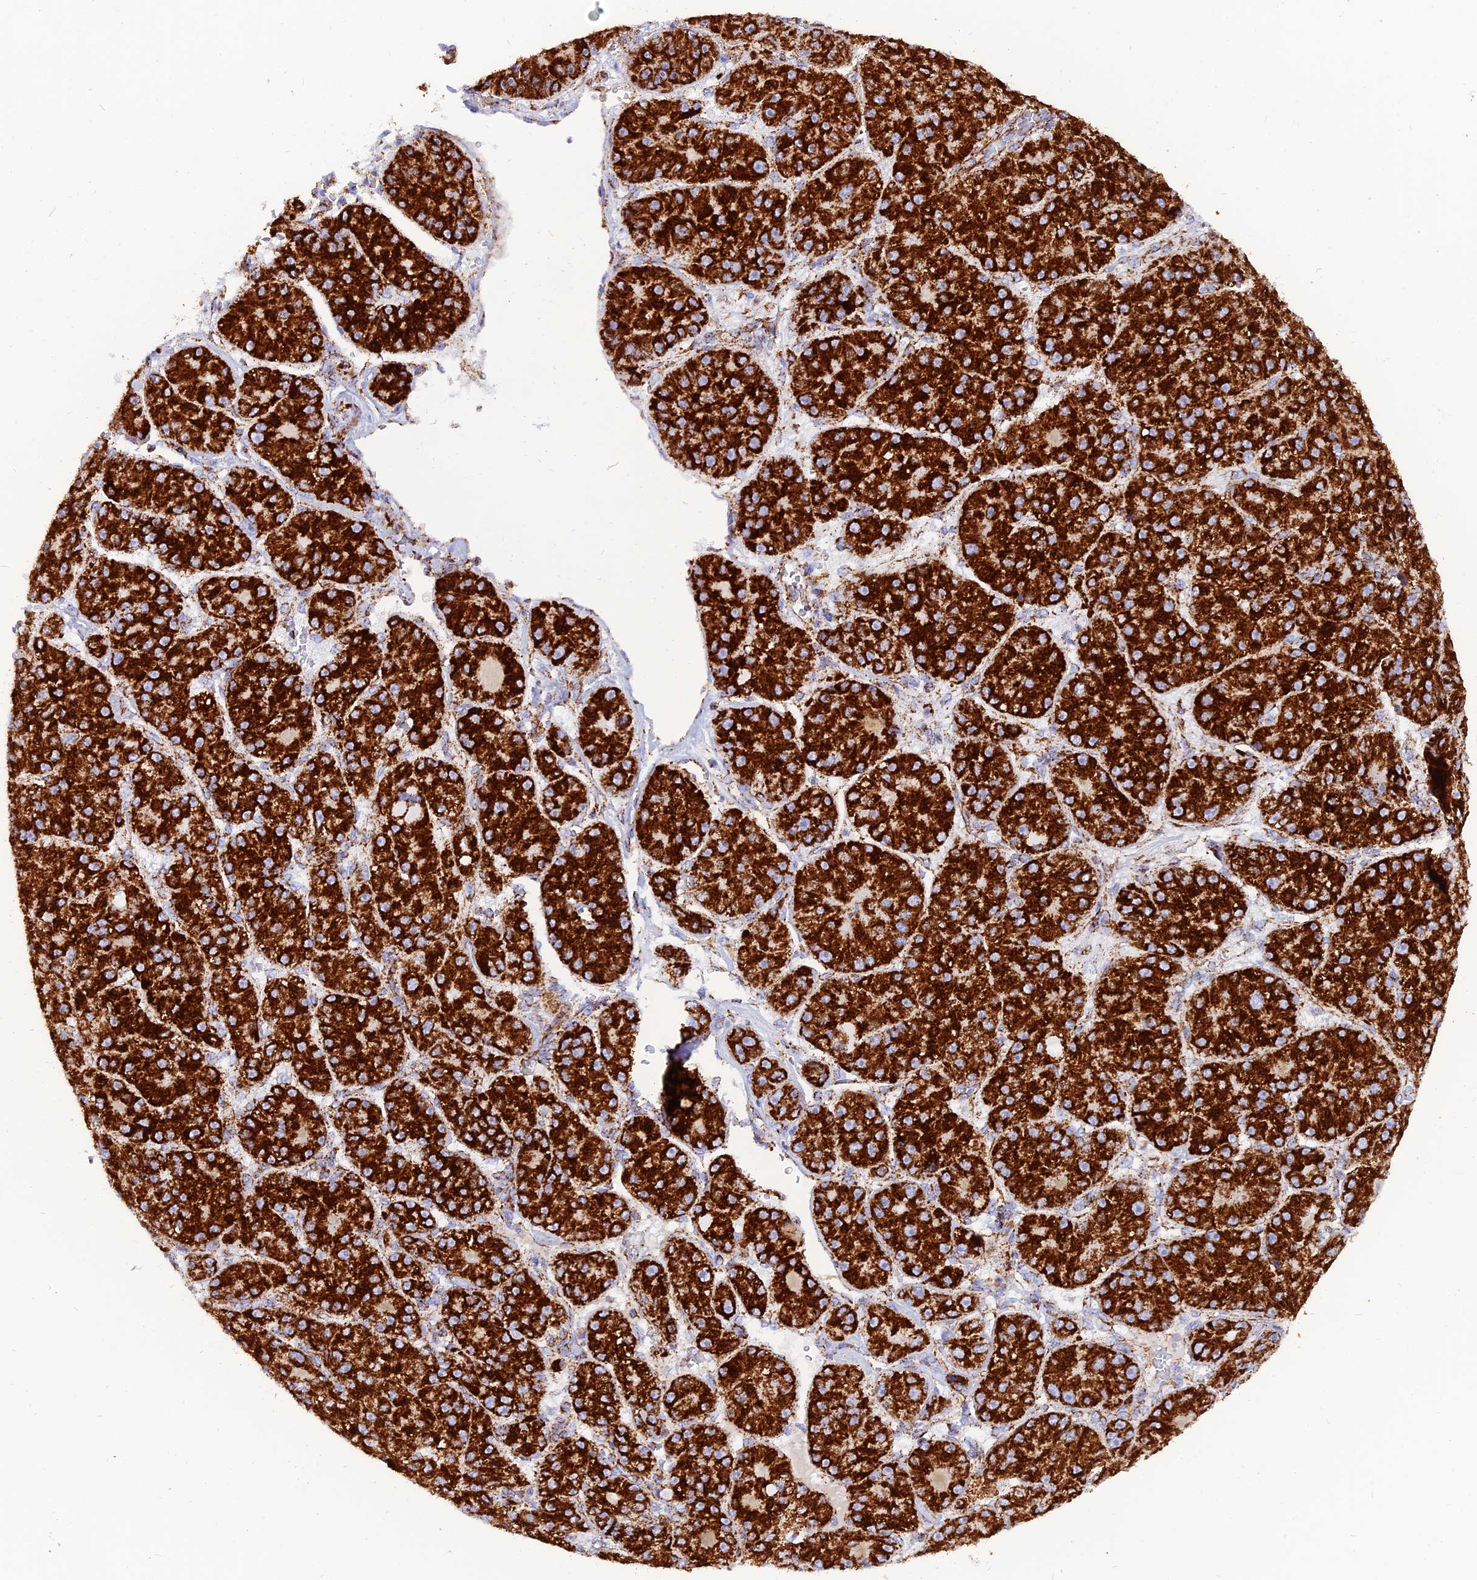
{"staining": {"intensity": "strong", "quantity": ">75%", "location": "cytoplasmic/membranous"}, "tissue": "liver cancer", "cell_type": "Tumor cells", "image_type": "cancer", "snomed": [{"axis": "morphology", "description": "Carcinoma, Hepatocellular, NOS"}, {"axis": "topography", "description": "Liver"}], "caption": "High-magnification brightfield microscopy of liver cancer stained with DAB (brown) and counterstained with hematoxylin (blue). tumor cells exhibit strong cytoplasmic/membranous staining is present in approximately>75% of cells.", "gene": "NDUFB6", "patient": {"sex": "male", "age": 67}}